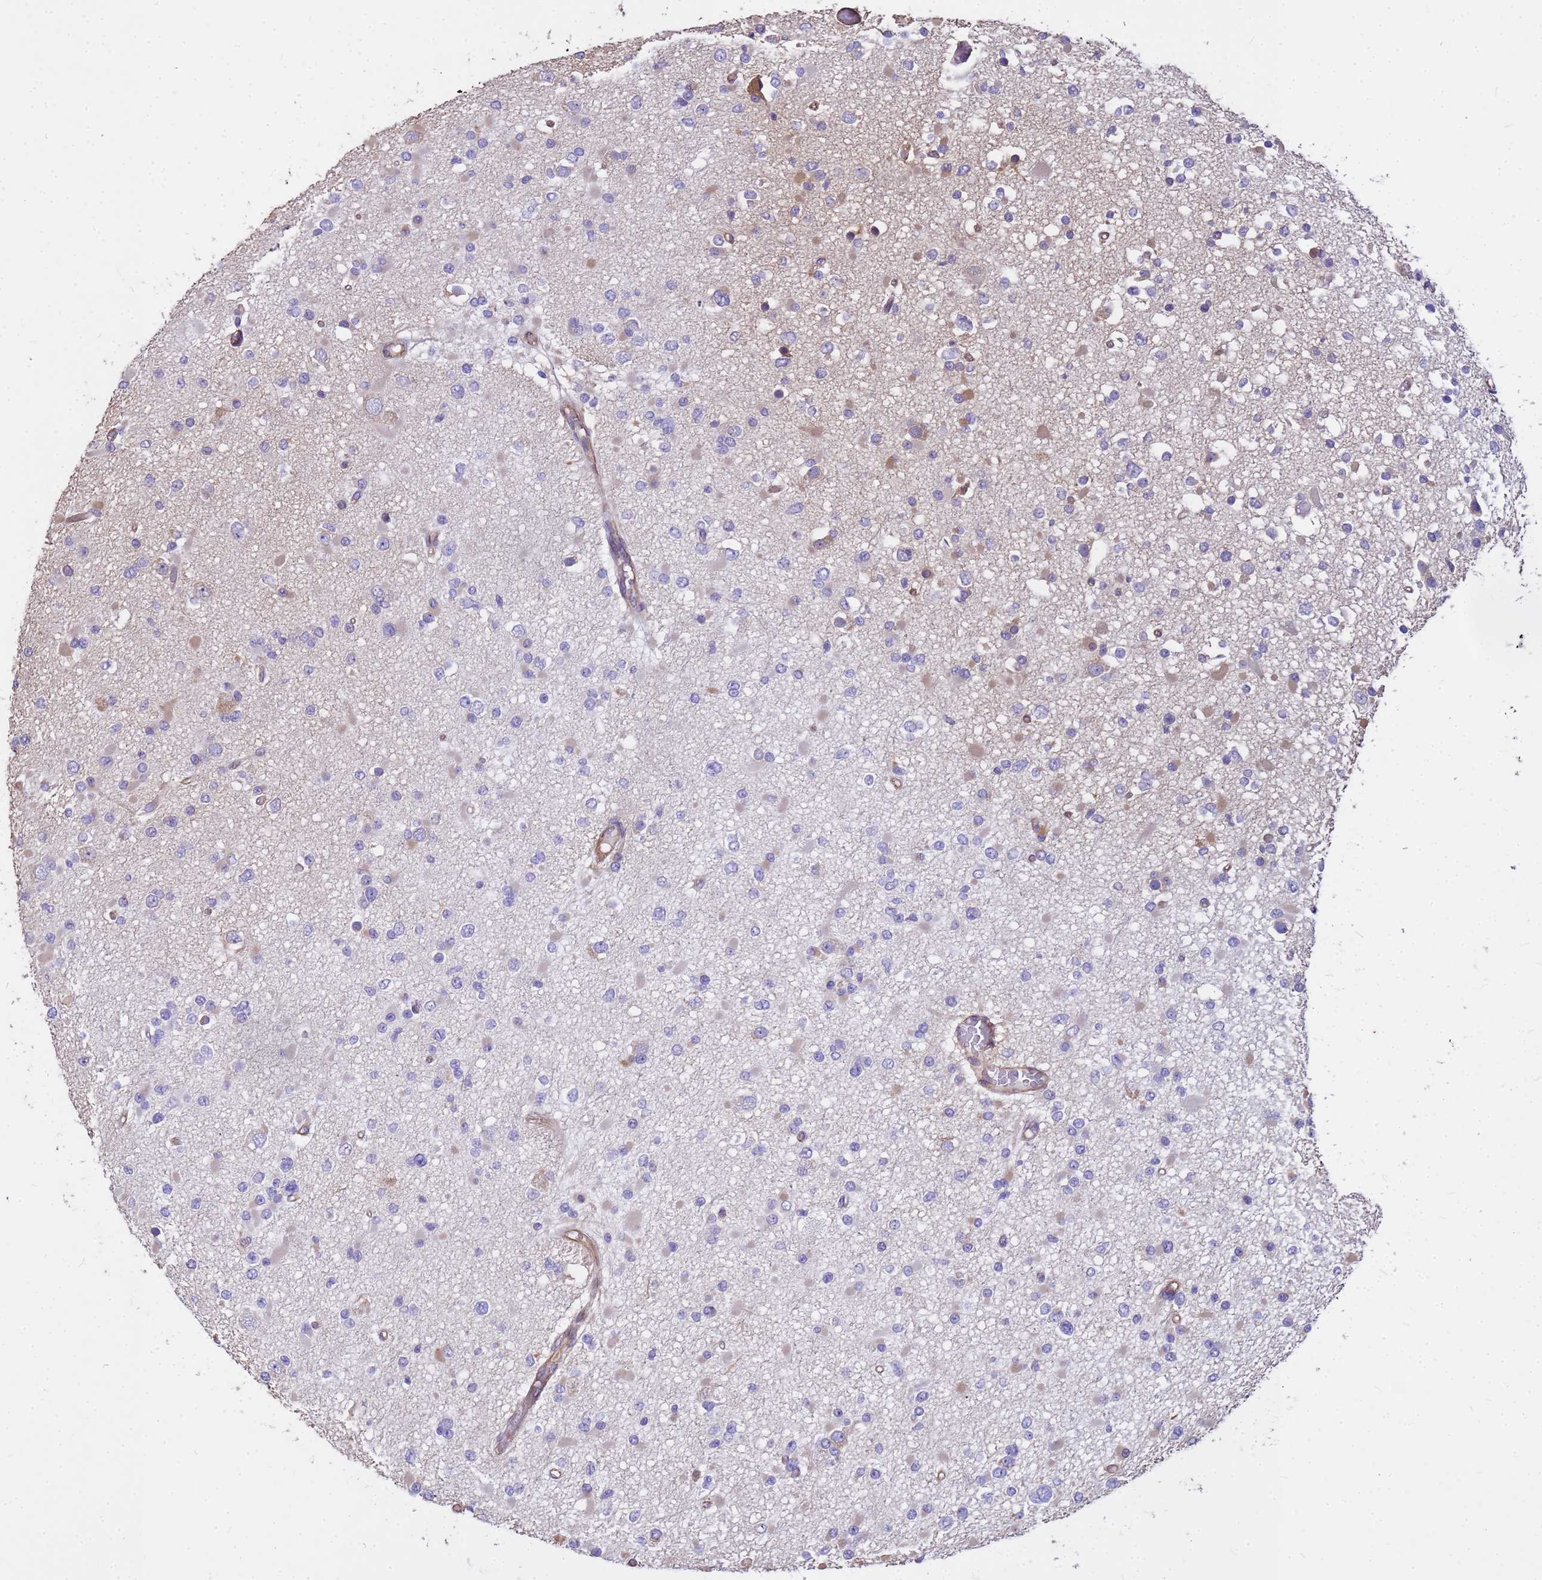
{"staining": {"intensity": "negative", "quantity": "none", "location": "none"}, "tissue": "glioma", "cell_type": "Tumor cells", "image_type": "cancer", "snomed": [{"axis": "morphology", "description": "Glioma, malignant, Low grade"}, {"axis": "topography", "description": "Brain"}], "caption": "Immunohistochemical staining of human malignant glioma (low-grade) demonstrates no significant expression in tumor cells.", "gene": "TCEAL3", "patient": {"sex": "female", "age": 22}}